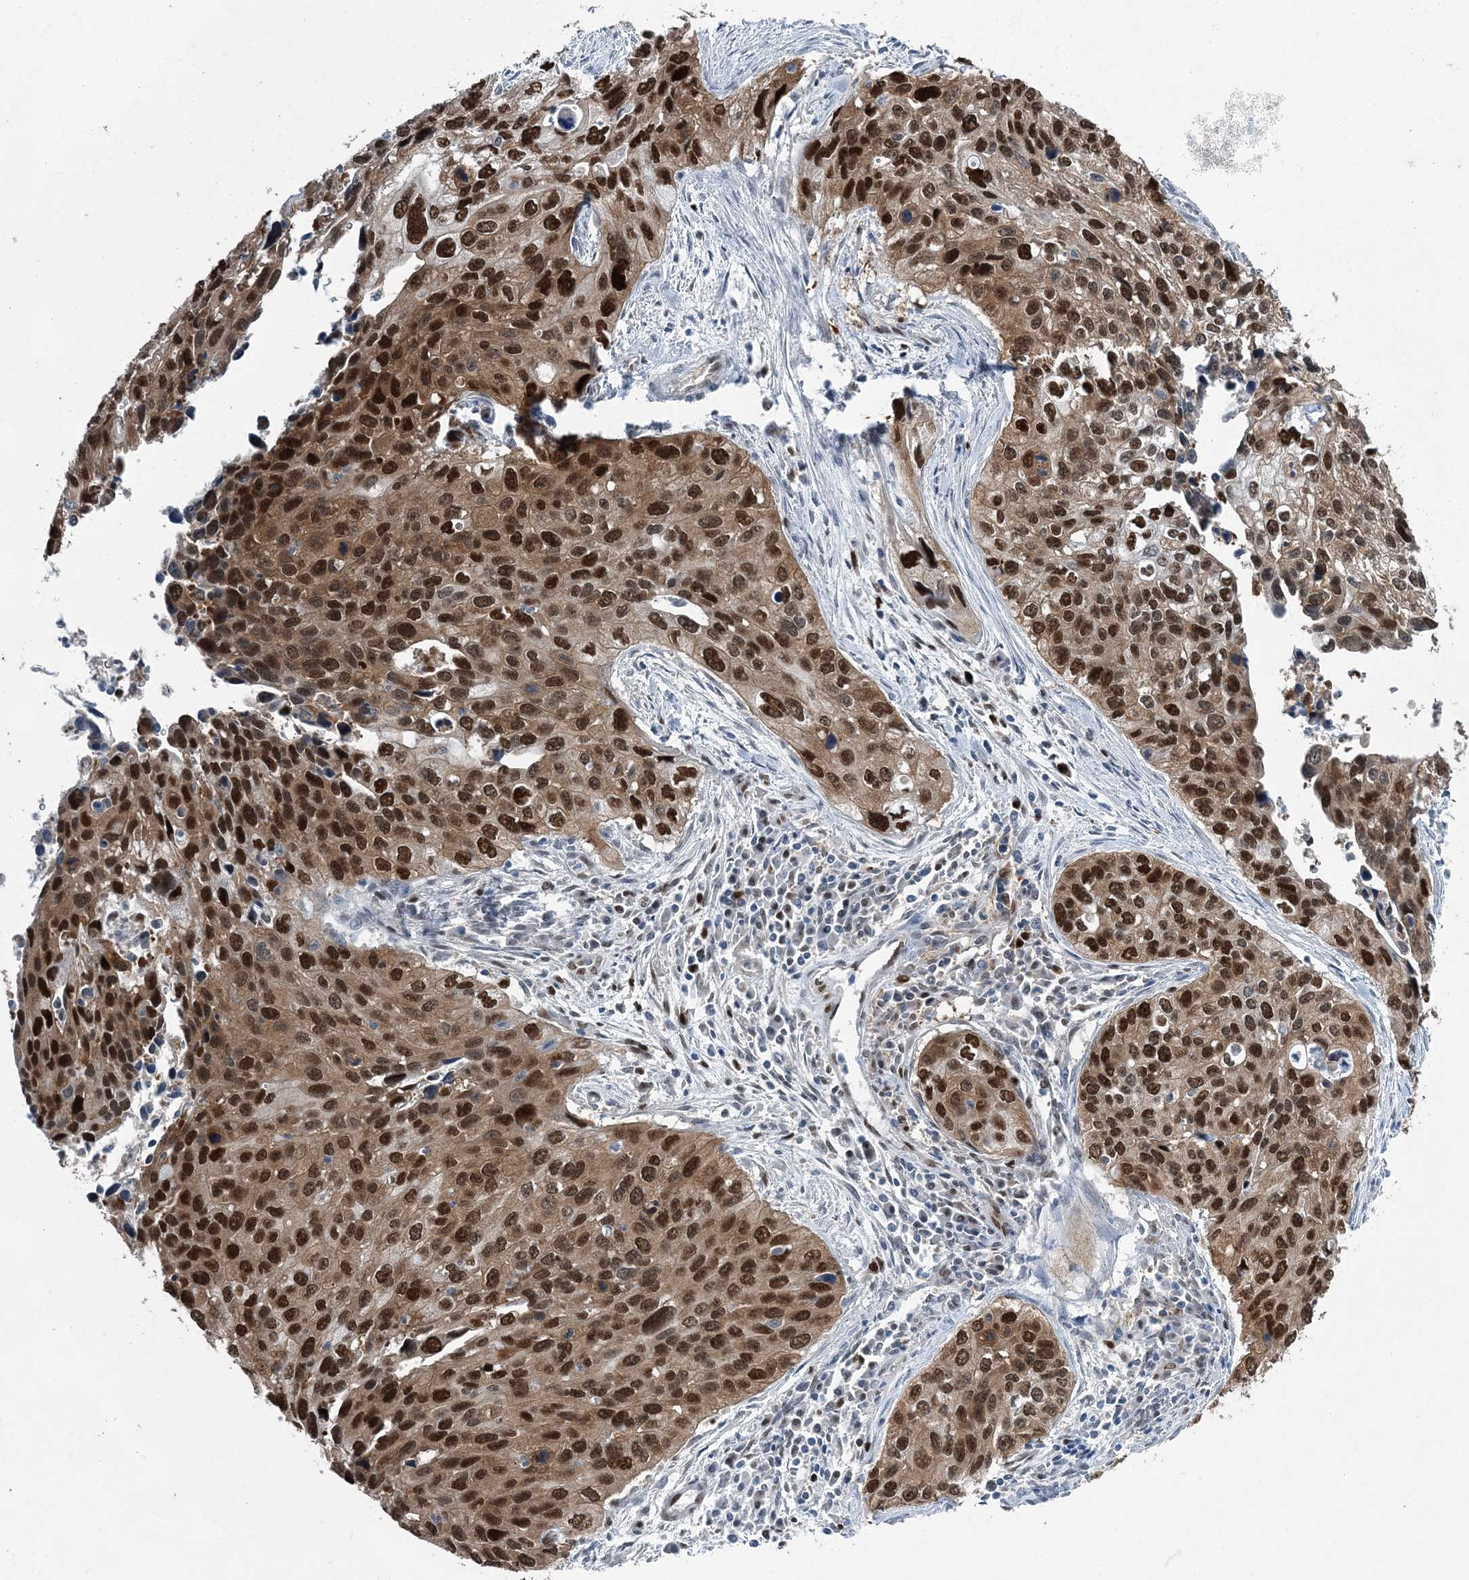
{"staining": {"intensity": "strong", "quantity": ">75%", "location": "cytoplasmic/membranous,nuclear"}, "tissue": "cervical cancer", "cell_type": "Tumor cells", "image_type": "cancer", "snomed": [{"axis": "morphology", "description": "Squamous cell carcinoma, NOS"}, {"axis": "topography", "description": "Cervix"}], "caption": "This histopathology image displays cervical cancer stained with IHC to label a protein in brown. The cytoplasmic/membranous and nuclear of tumor cells show strong positivity for the protein. Nuclei are counter-stained blue.", "gene": "HAT1", "patient": {"sex": "female", "age": 55}}